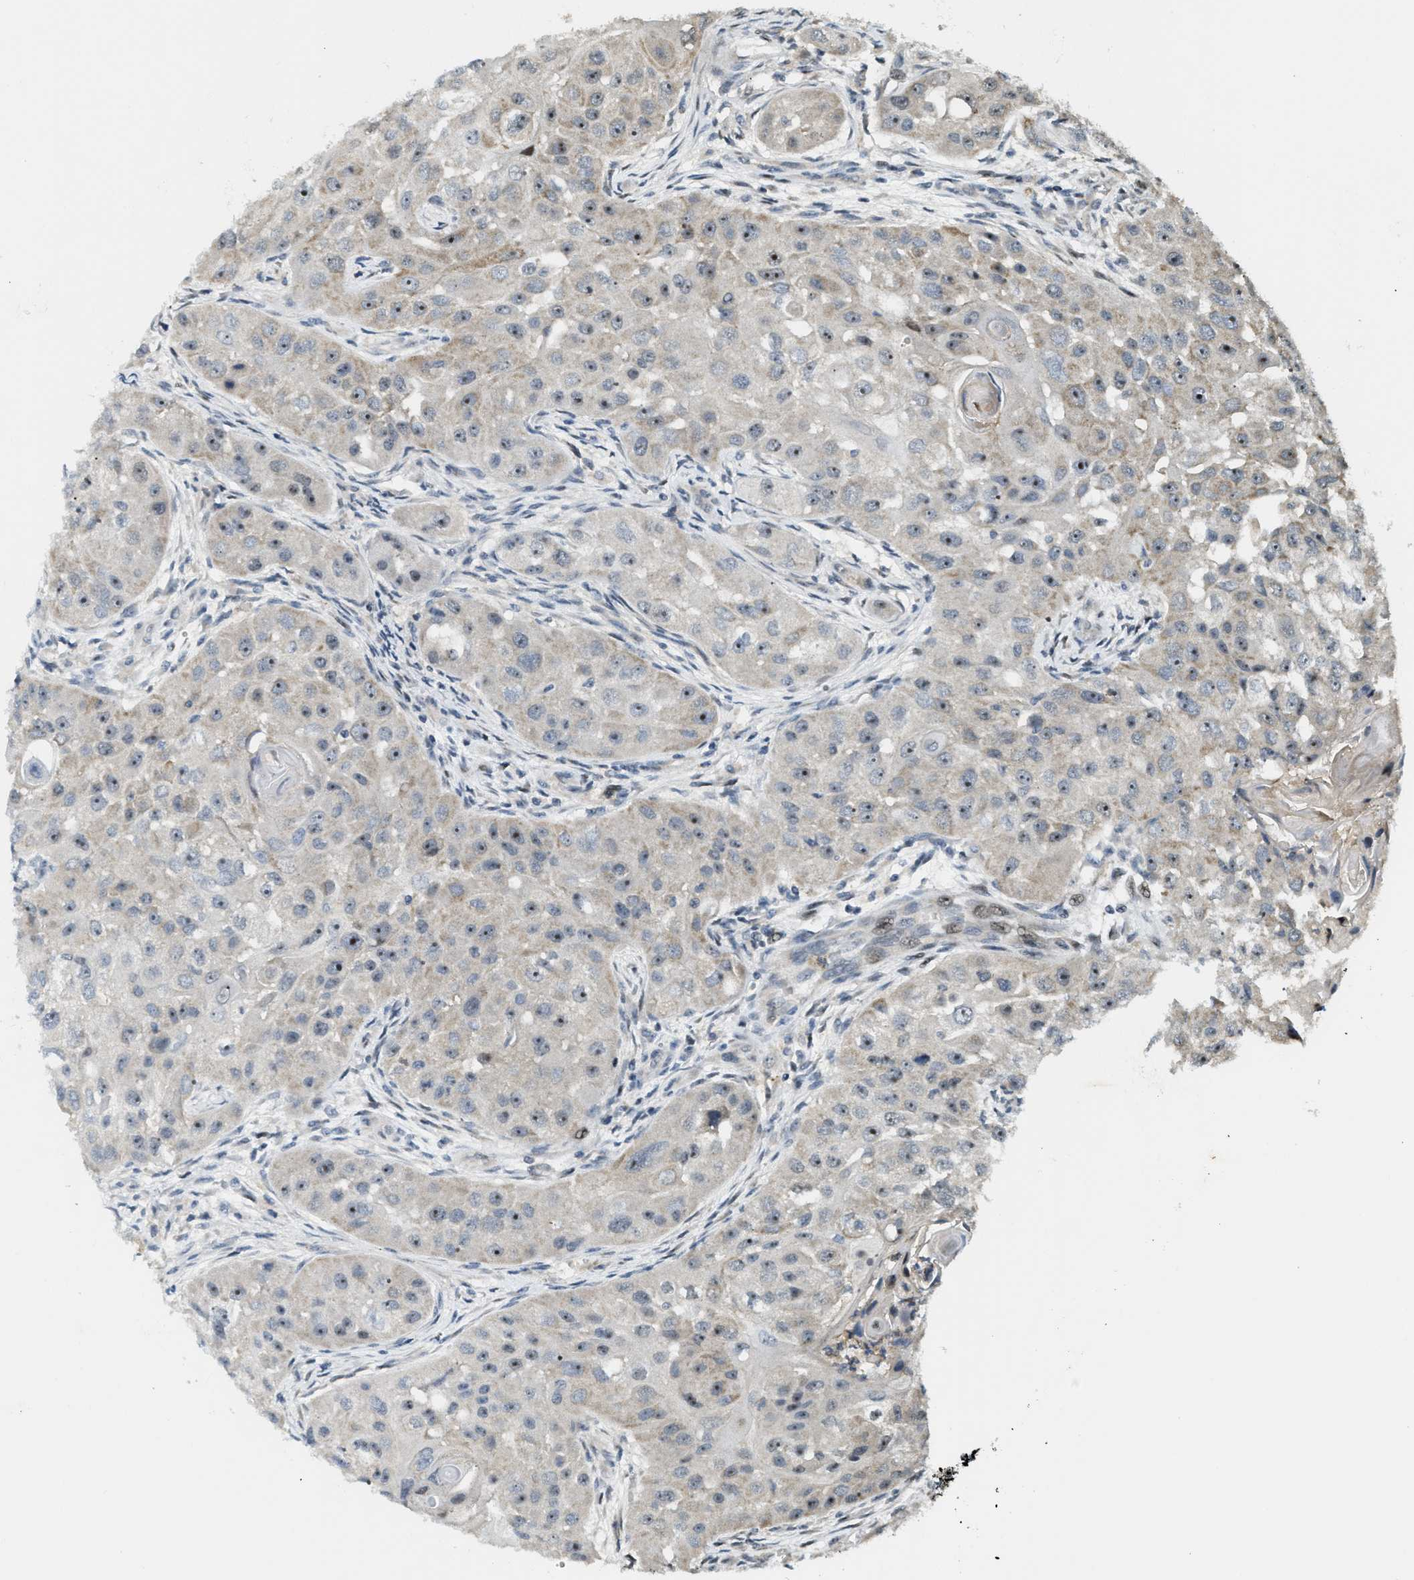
{"staining": {"intensity": "moderate", "quantity": ">75%", "location": "nuclear"}, "tissue": "head and neck cancer", "cell_type": "Tumor cells", "image_type": "cancer", "snomed": [{"axis": "morphology", "description": "Normal tissue, NOS"}, {"axis": "morphology", "description": "Squamous cell carcinoma, NOS"}, {"axis": "topography", "description": "Skeletal muscle"}, {"axis": "topography", "description": "Head-Neck"}], "caption": "Immunohistochemistry (IHC) staining of squamous cell carcinoma (head and neck), which reveals medium levels of moderate nuclear expression in about >75% of tumor cells indicating moderate nuclear protein positivity. The staining was performed using DAB (3,3'-diaminobenzidine) (brown) for protein detection and nuclei were counterstained in hematoxylin (blue).", "gene": "TRAPPC14", "patient": {"sex": "male", "age": 51}}